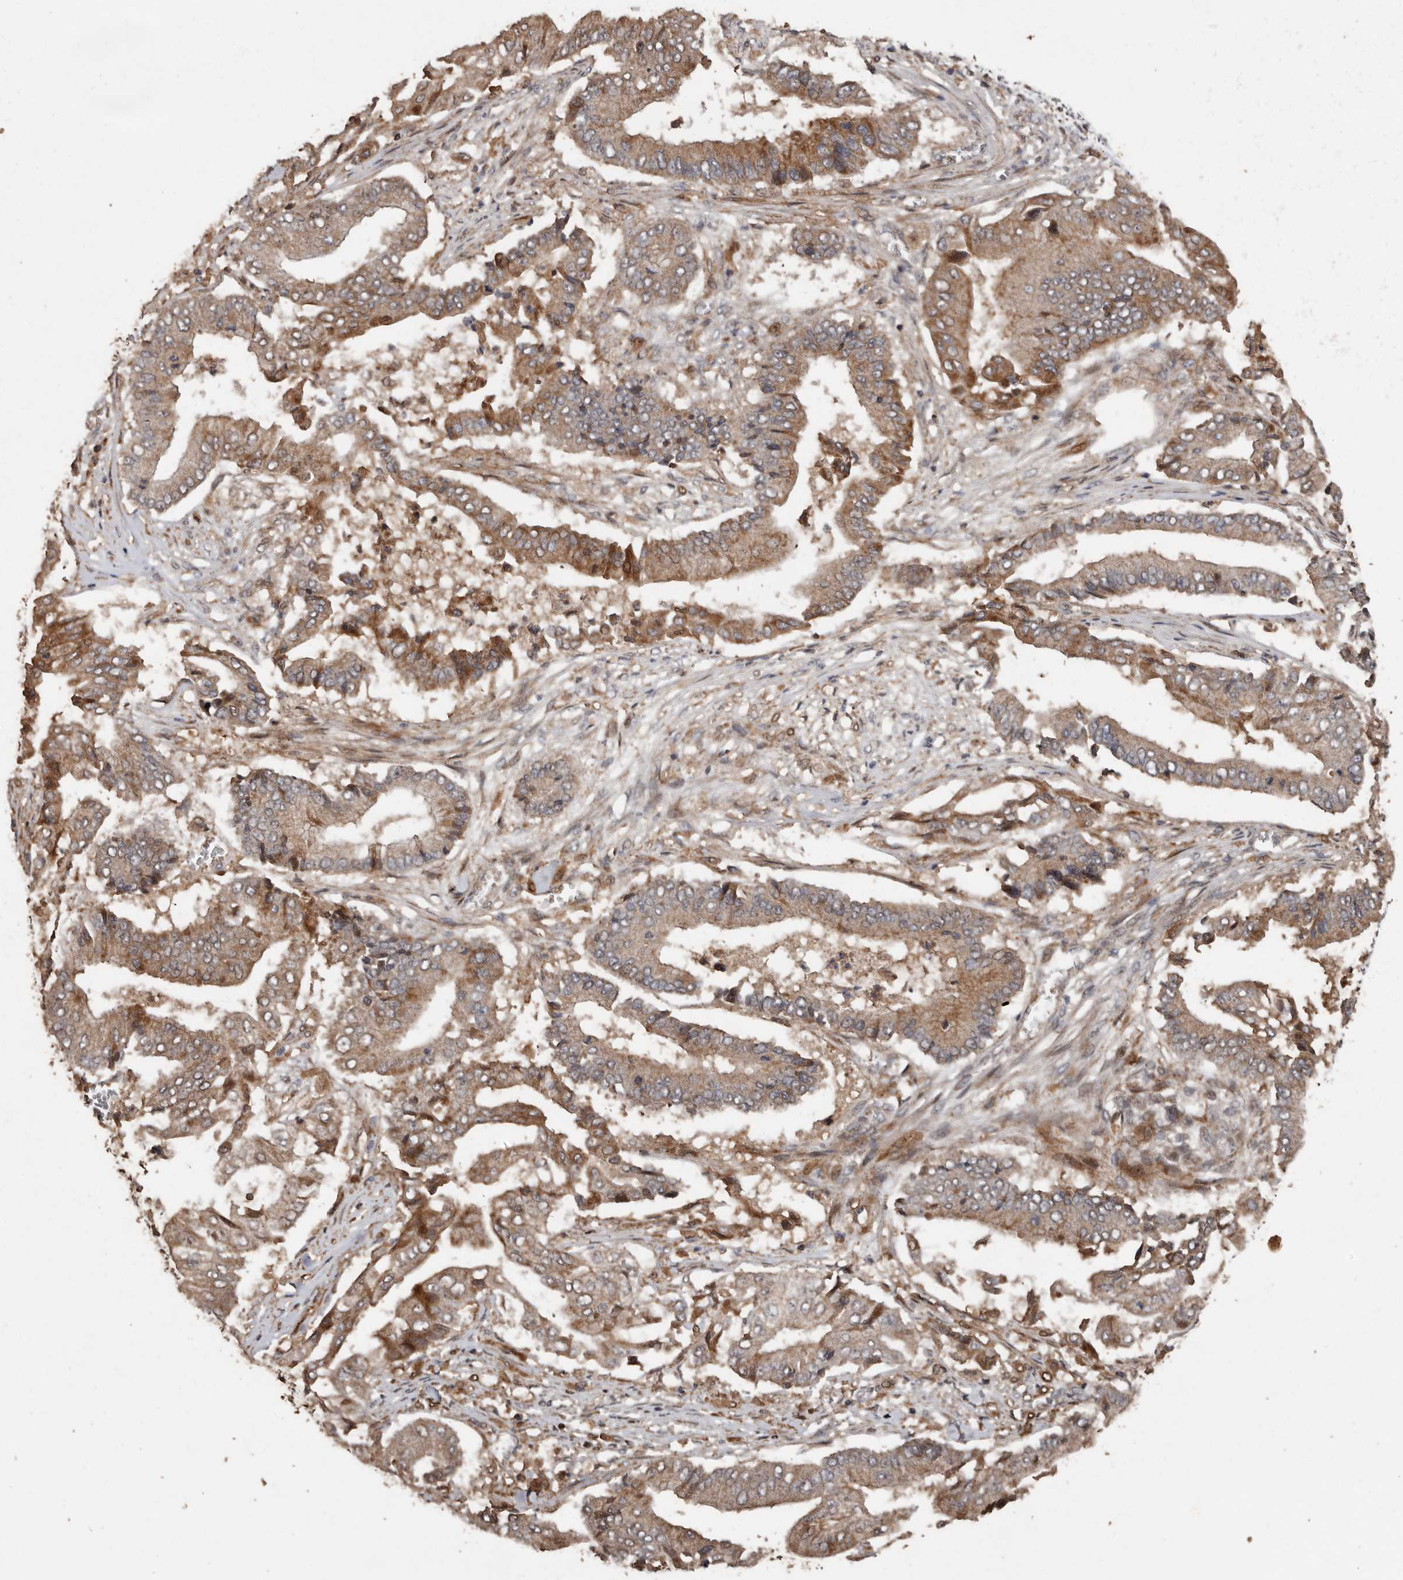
{"staining": {"intensity": "moderate", "quantity": ">75%", "location": "cytoplasmic/membranous"}, "tissue": "pancreatic cancer", "cell_type": "Tumor cells", "image_type": "cancer", "snomed": [{"axis": "morphology", "description": "Adenocarcinoma, NOS"}, {"axis": "topography", "description": "Pancreas"}], "caption": "A brown stain shows moderate cytoplasmic/membranous staining of a protein in human adenocarcinoma (pancreatic) tumor cells. Using DAB (brown) and hematoxylin (blue) stains, captured at high magnification using brightfield microscopy.", "gene": "RANBP17", "patient": {"sex": "female", "age": 77}}